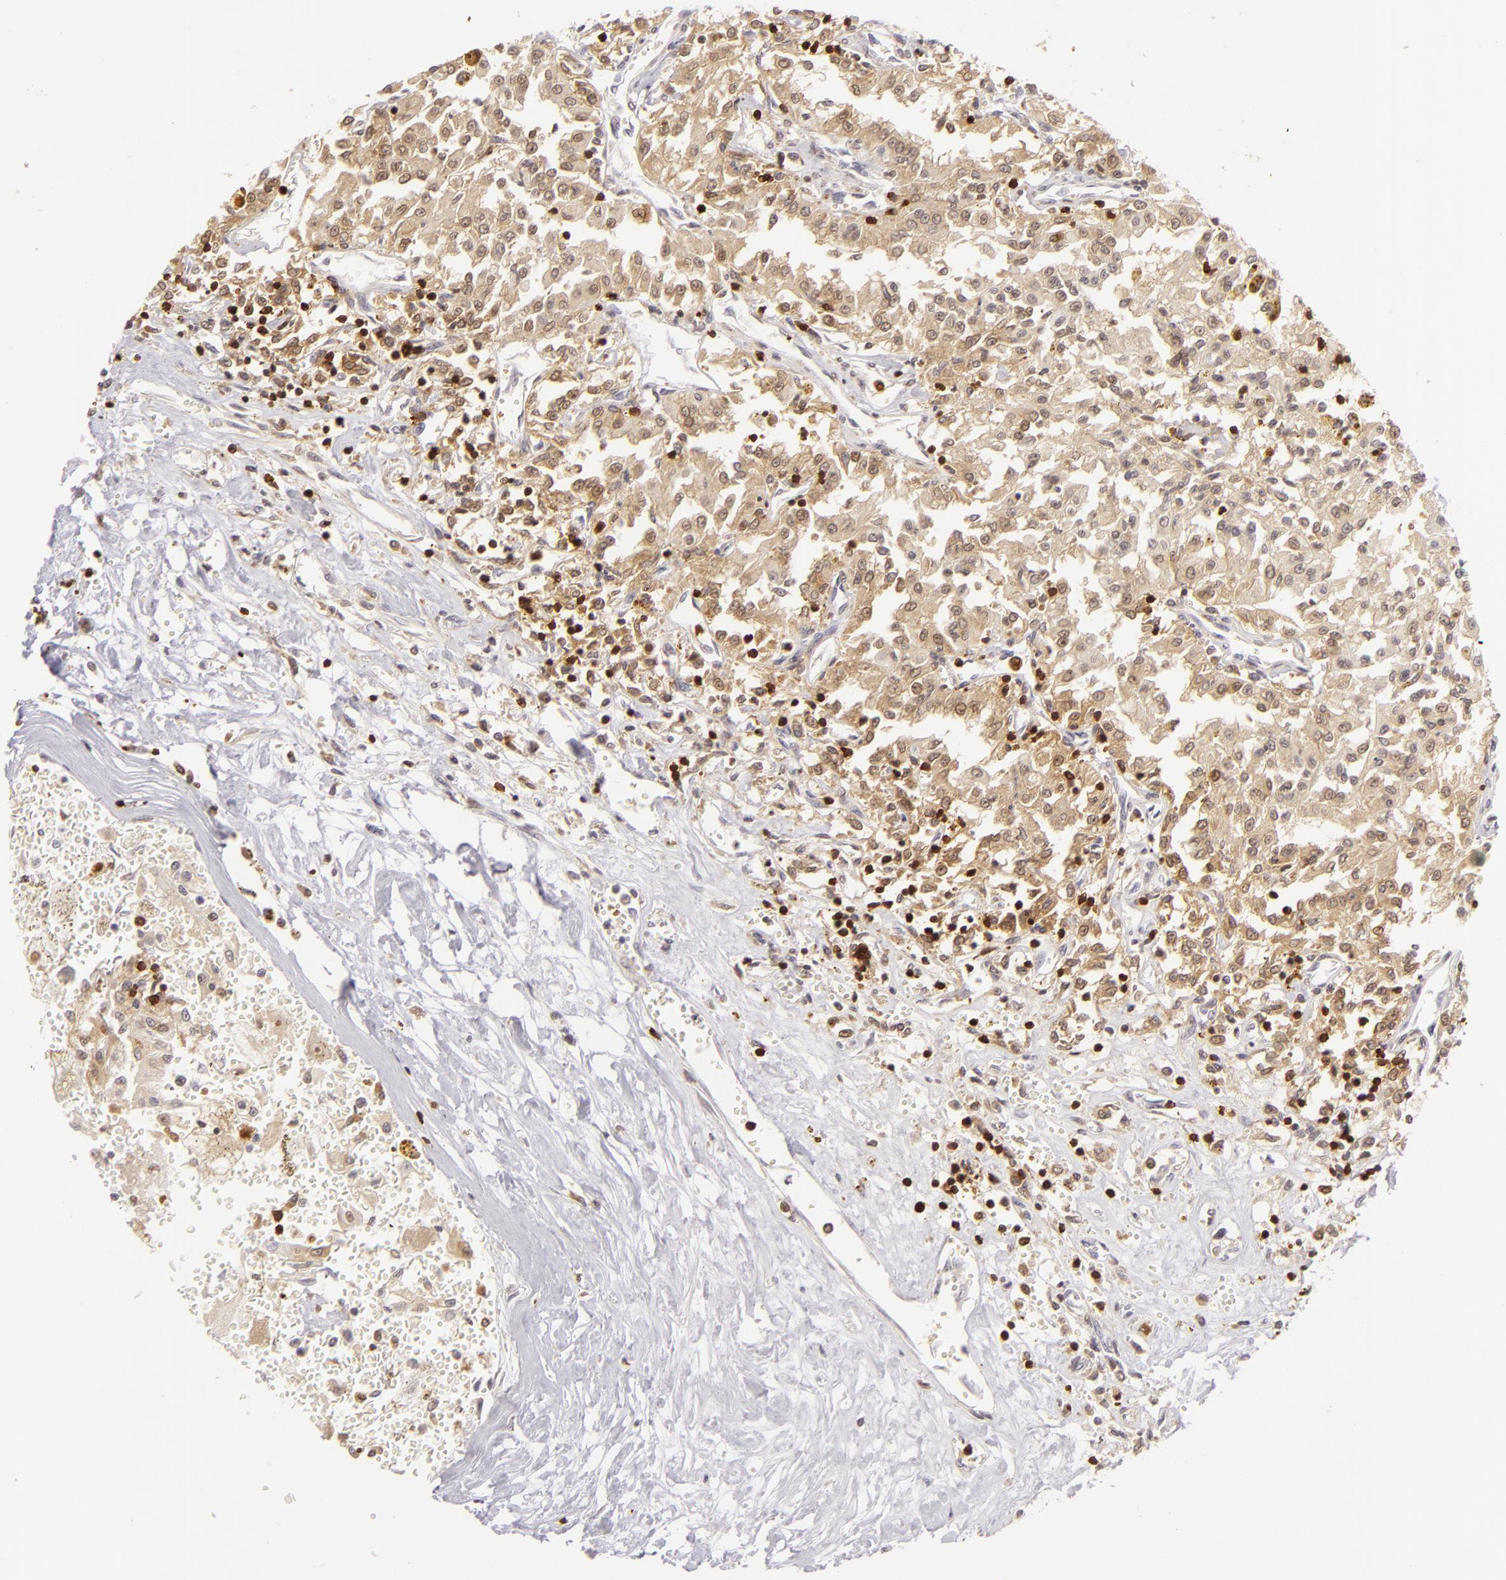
{"staining": {"intensity": "moderate", "quantity": ">75%", "location": "cytoplasmic/membranous"}, "tissue": "renal cancer", "cell_type": "Tumor cells", "image_type": "cancer", "snomed": [{"axis": "morphology", "description": "Adenocarcinoma, NOS"}, {"axis": "topography", "description": "Kidney"}], "caption": "Human renal cancer stained with a brown dye exhibits moderate cytoplasmic/membranous positive positivity in about >75% of tumor cells.", "gene": "APOBEC3G", "patient": {"sex": "male", "age": 78}}